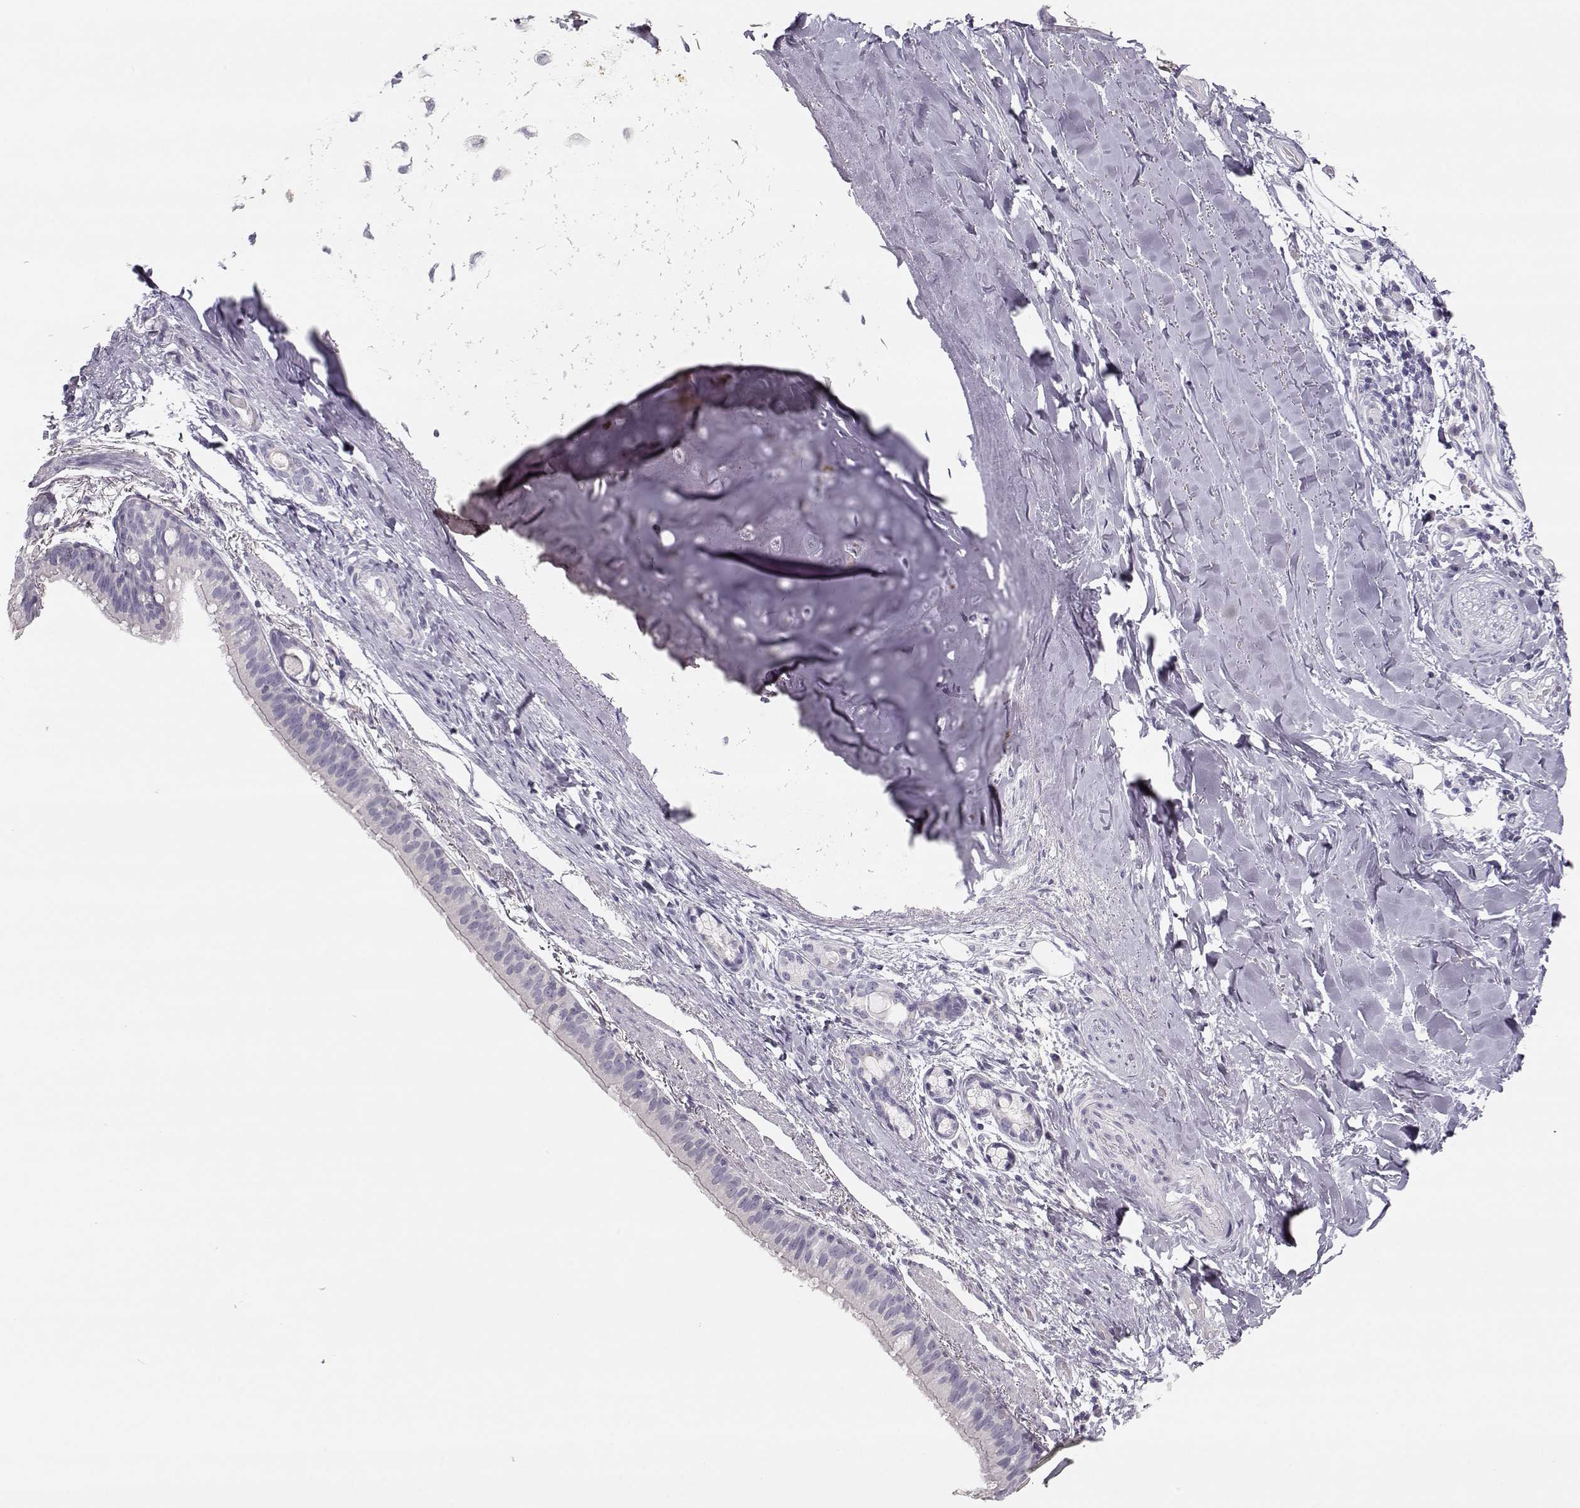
{"staining": {"intensity": "negative", "quantity": "none", "location": "none"}, "tissue": "bronchus", "cell_type": "Respiratory epithelial cells", "image_type": "normal", "snomed": [{"axis": "morphology", "description": "Normal tissue, NOS"}, {"axis": "morphology", "description": "Squamous cell carcinoma, NOS"}, {"axis": "topography", "description": "Bronchus"}, {"axis": "topography", "description": "Lung"}], "caption": "Micrograph shows no protein expression in respiratory epithelial cells of unremarkable bronchus. (DAB (3,3'-diaminobenzidine) immunohistochemistry (IHC) with hematoxylin counter stain).", "gene": "LEPR", "patient": {"sex": "male", "age": 69}}